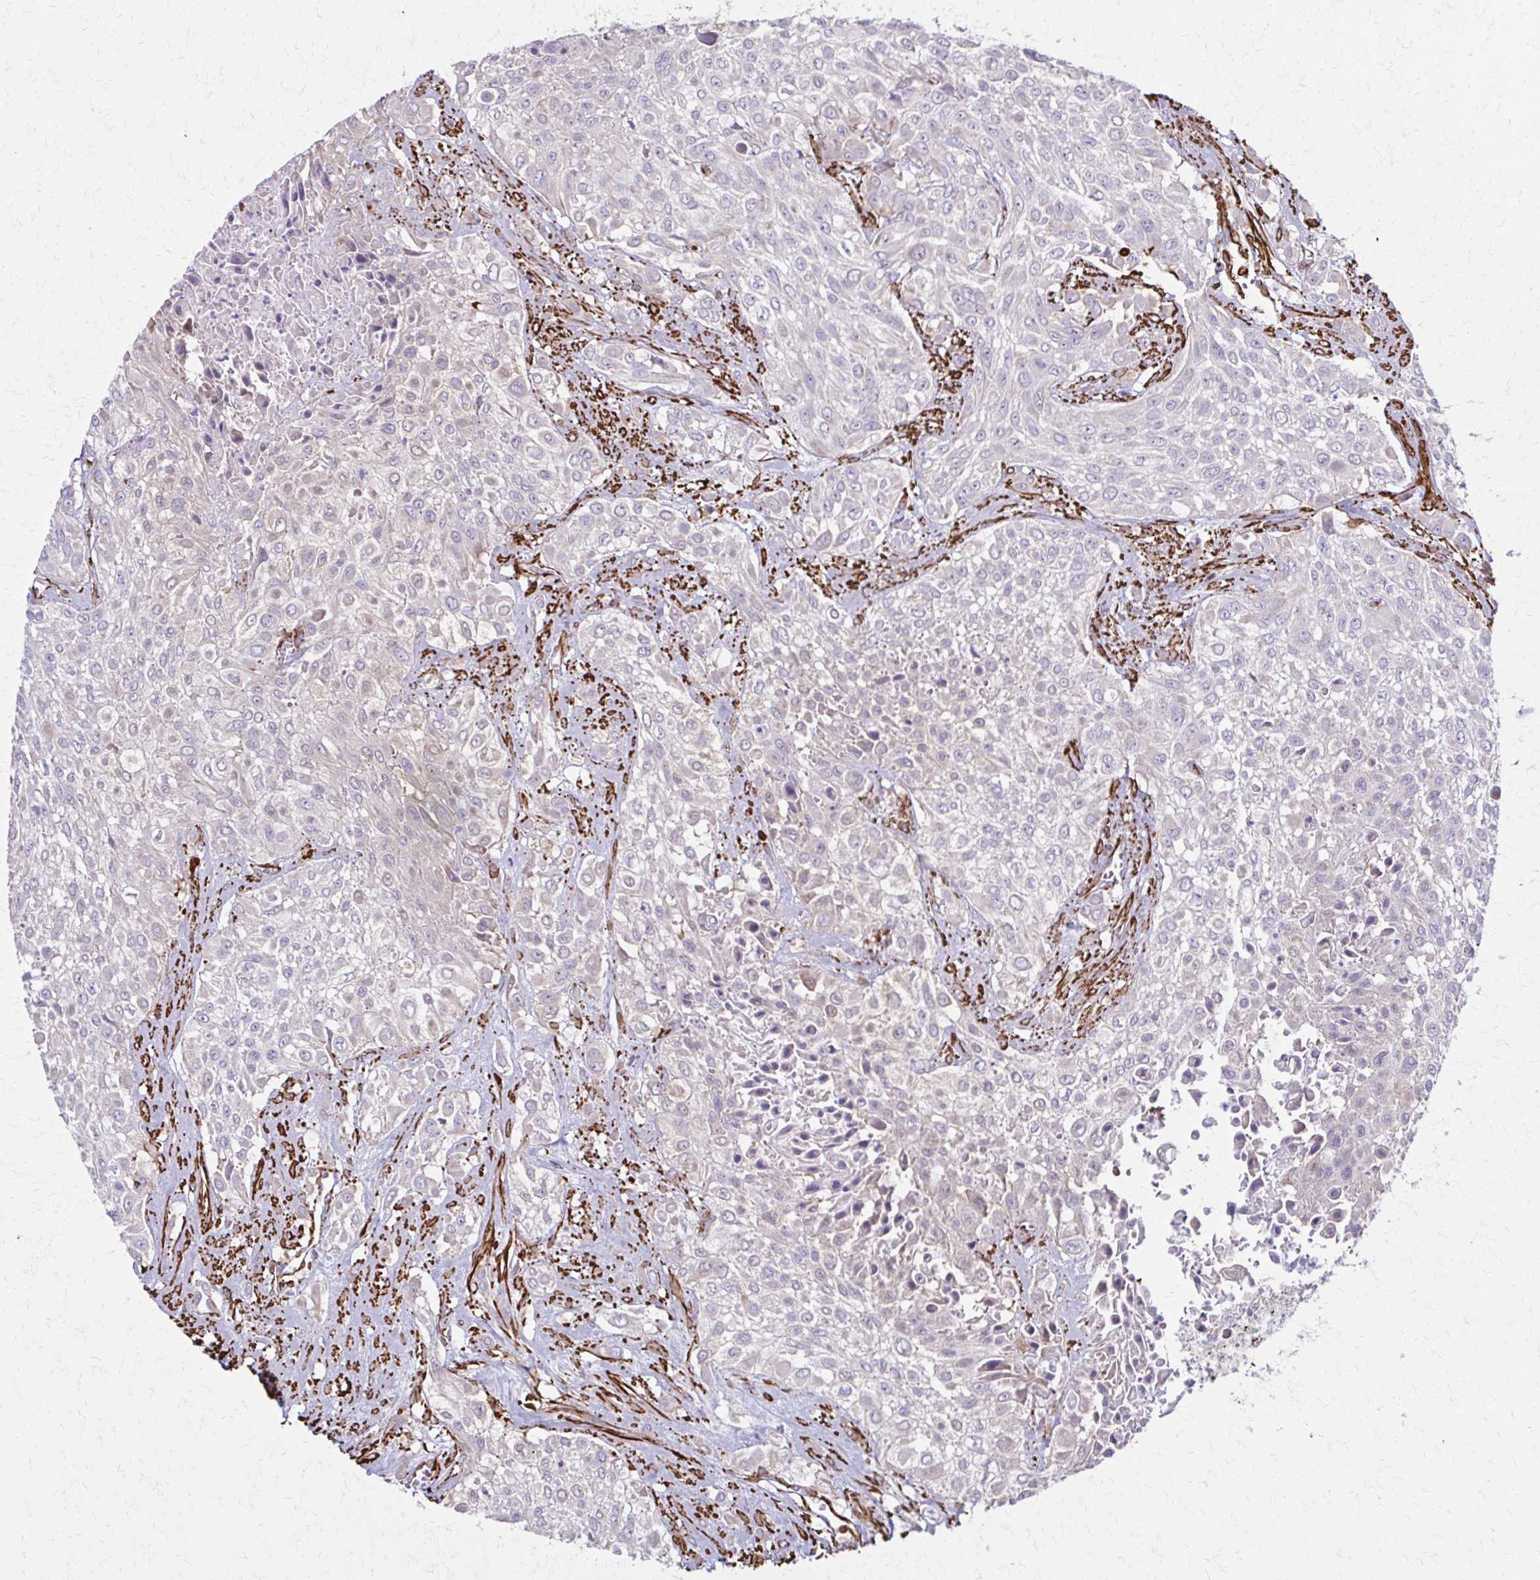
{"staining": {"intensity": "negative", "quantity": "none", "location": "none"}, "tissue": "urothelial cancer", "cell_type": "Tumor cells", "image_type": "cancer", "snomed": [{"axis": "morphology", "description": "Urothelial carcinoma, High grade"}, {"axis": "topography", "description": "Urinary bladder"}], "caption": "Tumor cells are negative for protein expression in human urothelial cancer. The staining is performed using DAB brown chromogen with nuclei counter-stained in using hematoxylin.", "gene": "TIMMDC1", "patient": {"sex": "male", "age": 57}}